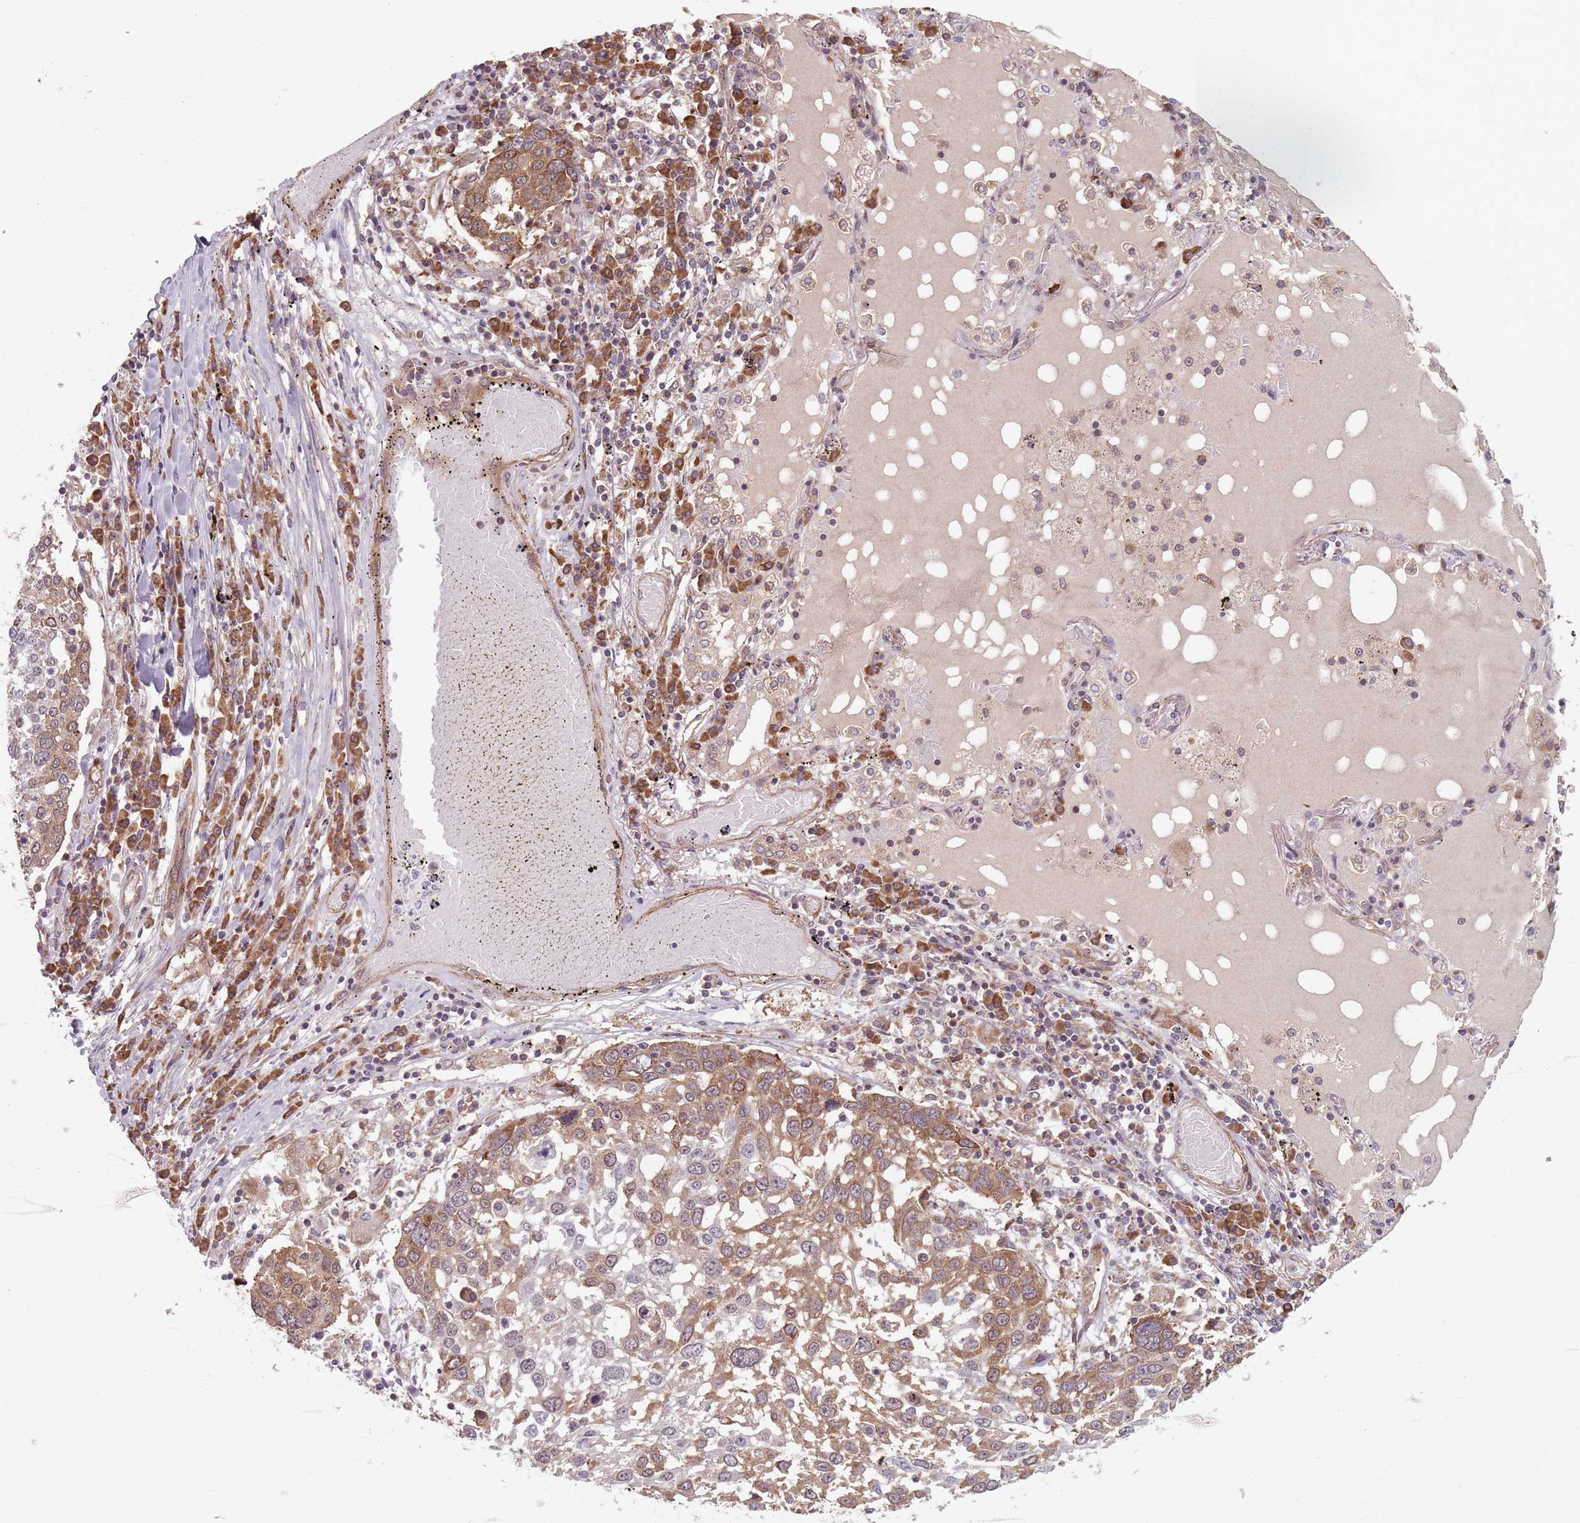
{"staining": {"intensity": "moderate", "quantity": "25%-75%", "location": "cytoplasmic/membranous"}, "tissue": "lung cancer", "cell_type": "Tumor cells", "image_type": "cancer", "snomed": [{"axis": "morphology", "description": "Squamous cell carcinoma, NOS"}, {"axis": "topography", "description": "Lung"}], "caption": "Brown immunohistochemical staining in lung squamous cell carcinoma shows moderate cytoplasmic/membranous expression in about 25%-75% of tumor cells.", "gene": "NOTCH3", "patient": {"sex": "male", "age": 65}}